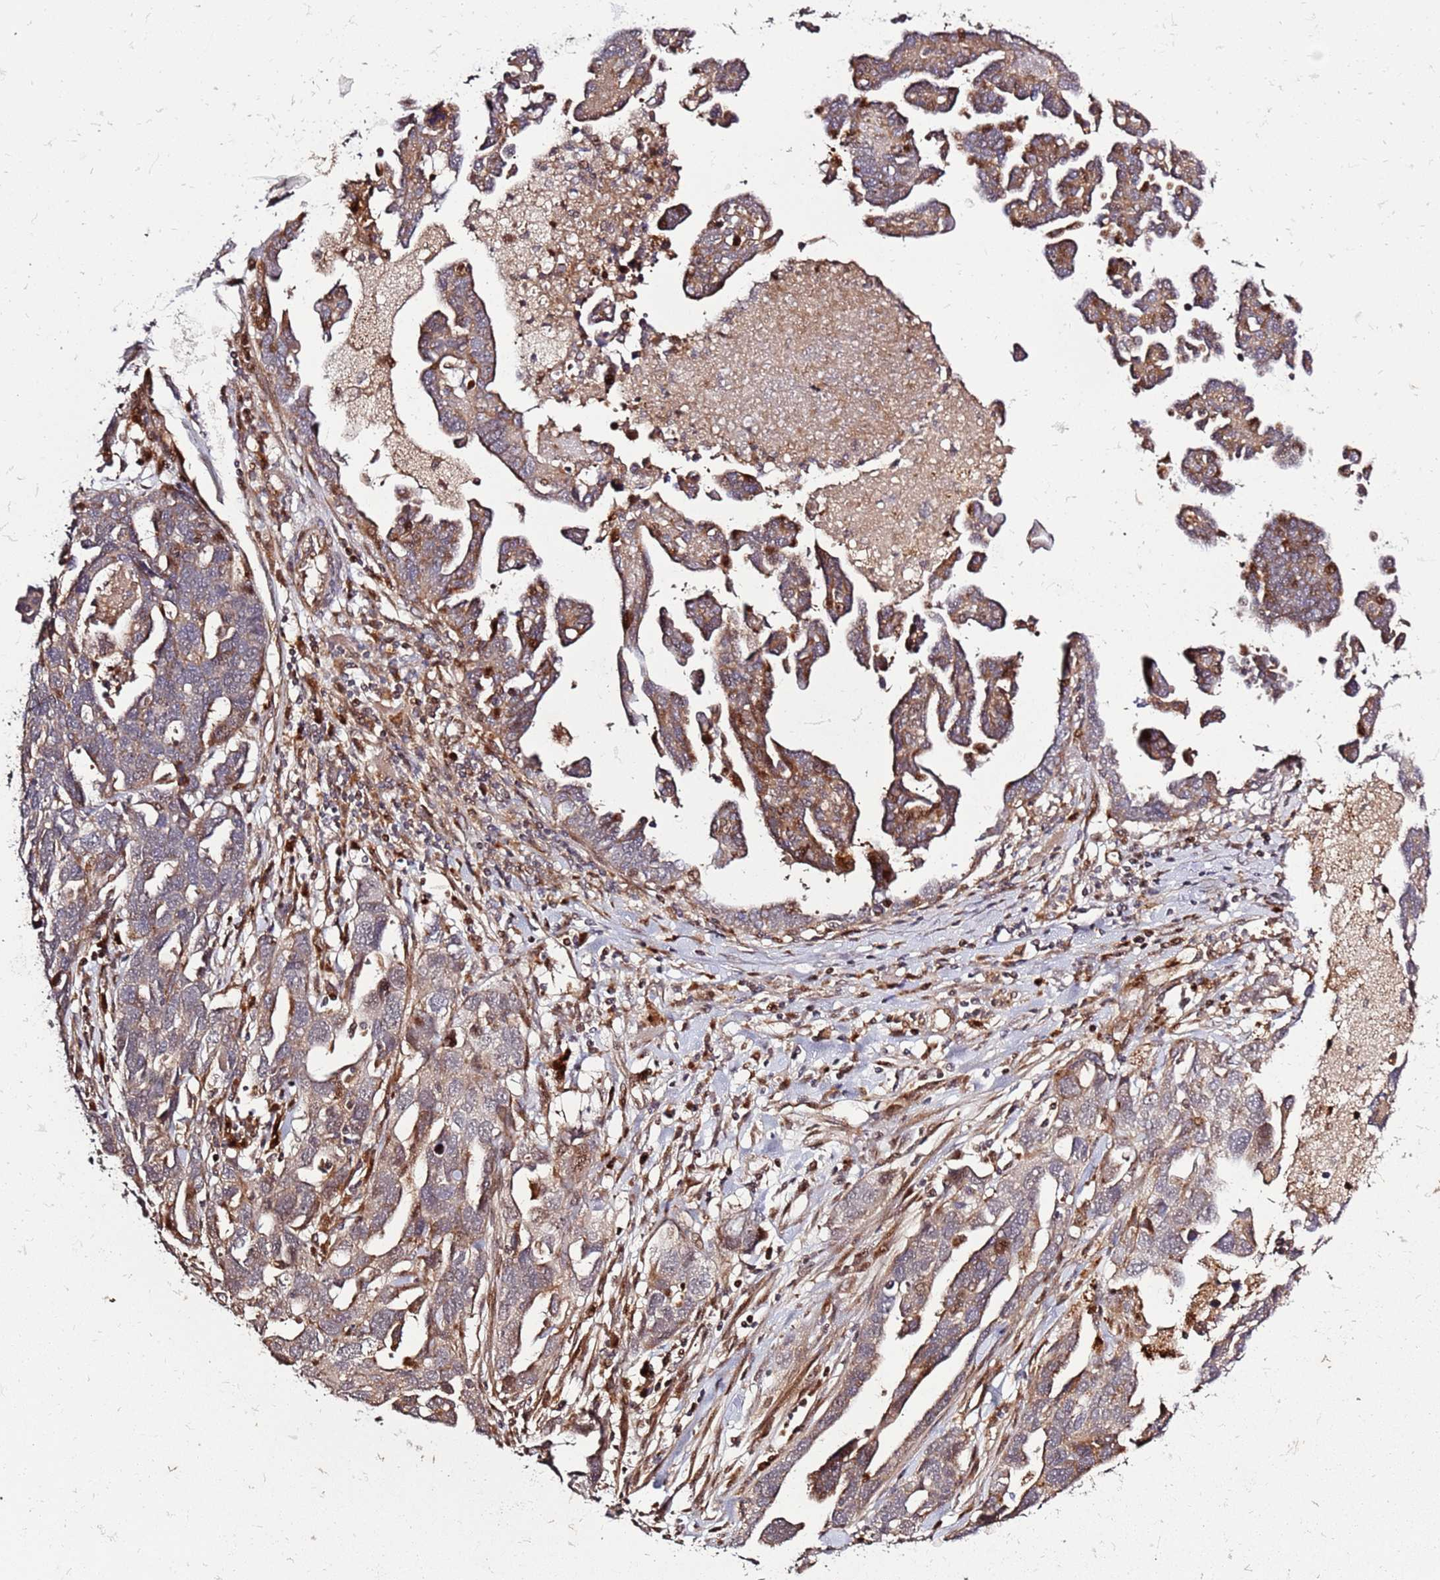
{"staining": {"intensity": "strong", "quantity": "<25%", "location": "cytoplasmic/membranous,nuclear"}, "tissue": "ovarian cancer", "cell_type": "Tumor cells", "image_type": "cancer", "snomed": [{"axis": "morphology", "description": "Cystadenocarcinoma, serous, NOS"}, {"axis": "topography", "description": "Ovary"}], "caption": "High-power microscopy captured an immunohistochemistry photomicrograph of ovarian cancer, revealing strong cytoplasmic/membranous and nuclear expression in approximately <25% of tumor cells.", "gene": "RHBDL1", "patient": {"sex": "female", "age": 54}}